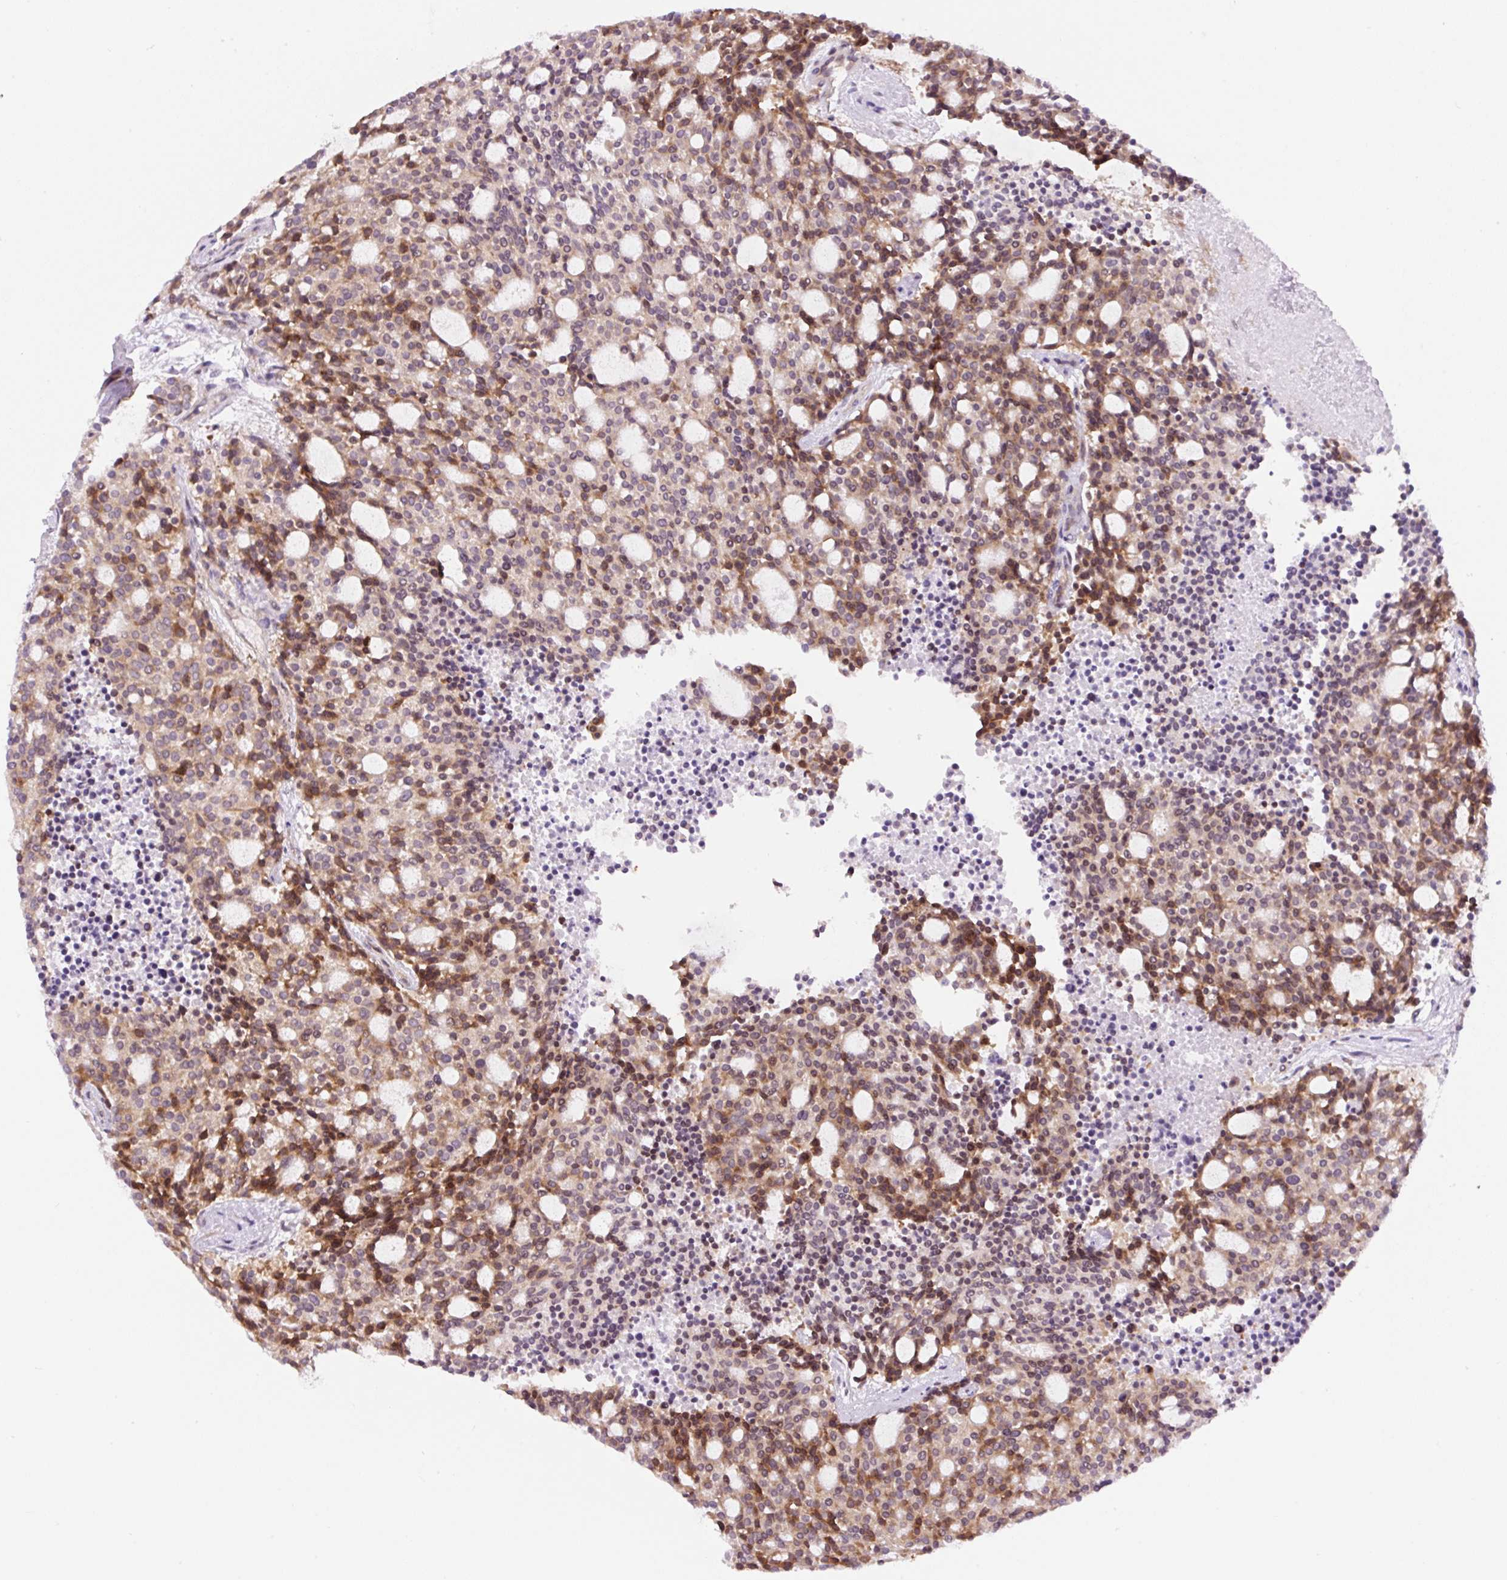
{"staining": {"intensity": "moderate", "quantity": "25%-75%", "location": "cytoplasmic/membranous"}, "tissue": "carcinoid", "cell_type": "Tumor cells", "image_type": "cancer", "snomed": [{"axis": "morphology", "description": "Carcinoid, malignant, NOS"}, {"axis": "topography", "description": "Pancreas"}], "caption": "Malignant carcinoid stained with a brown dye displays moderate cytoplasmic/membranous positive positivity in about 25%-75% of tumor cells.", "gene": "RPL41", "patient": {"sex": "female", "age": 54}}